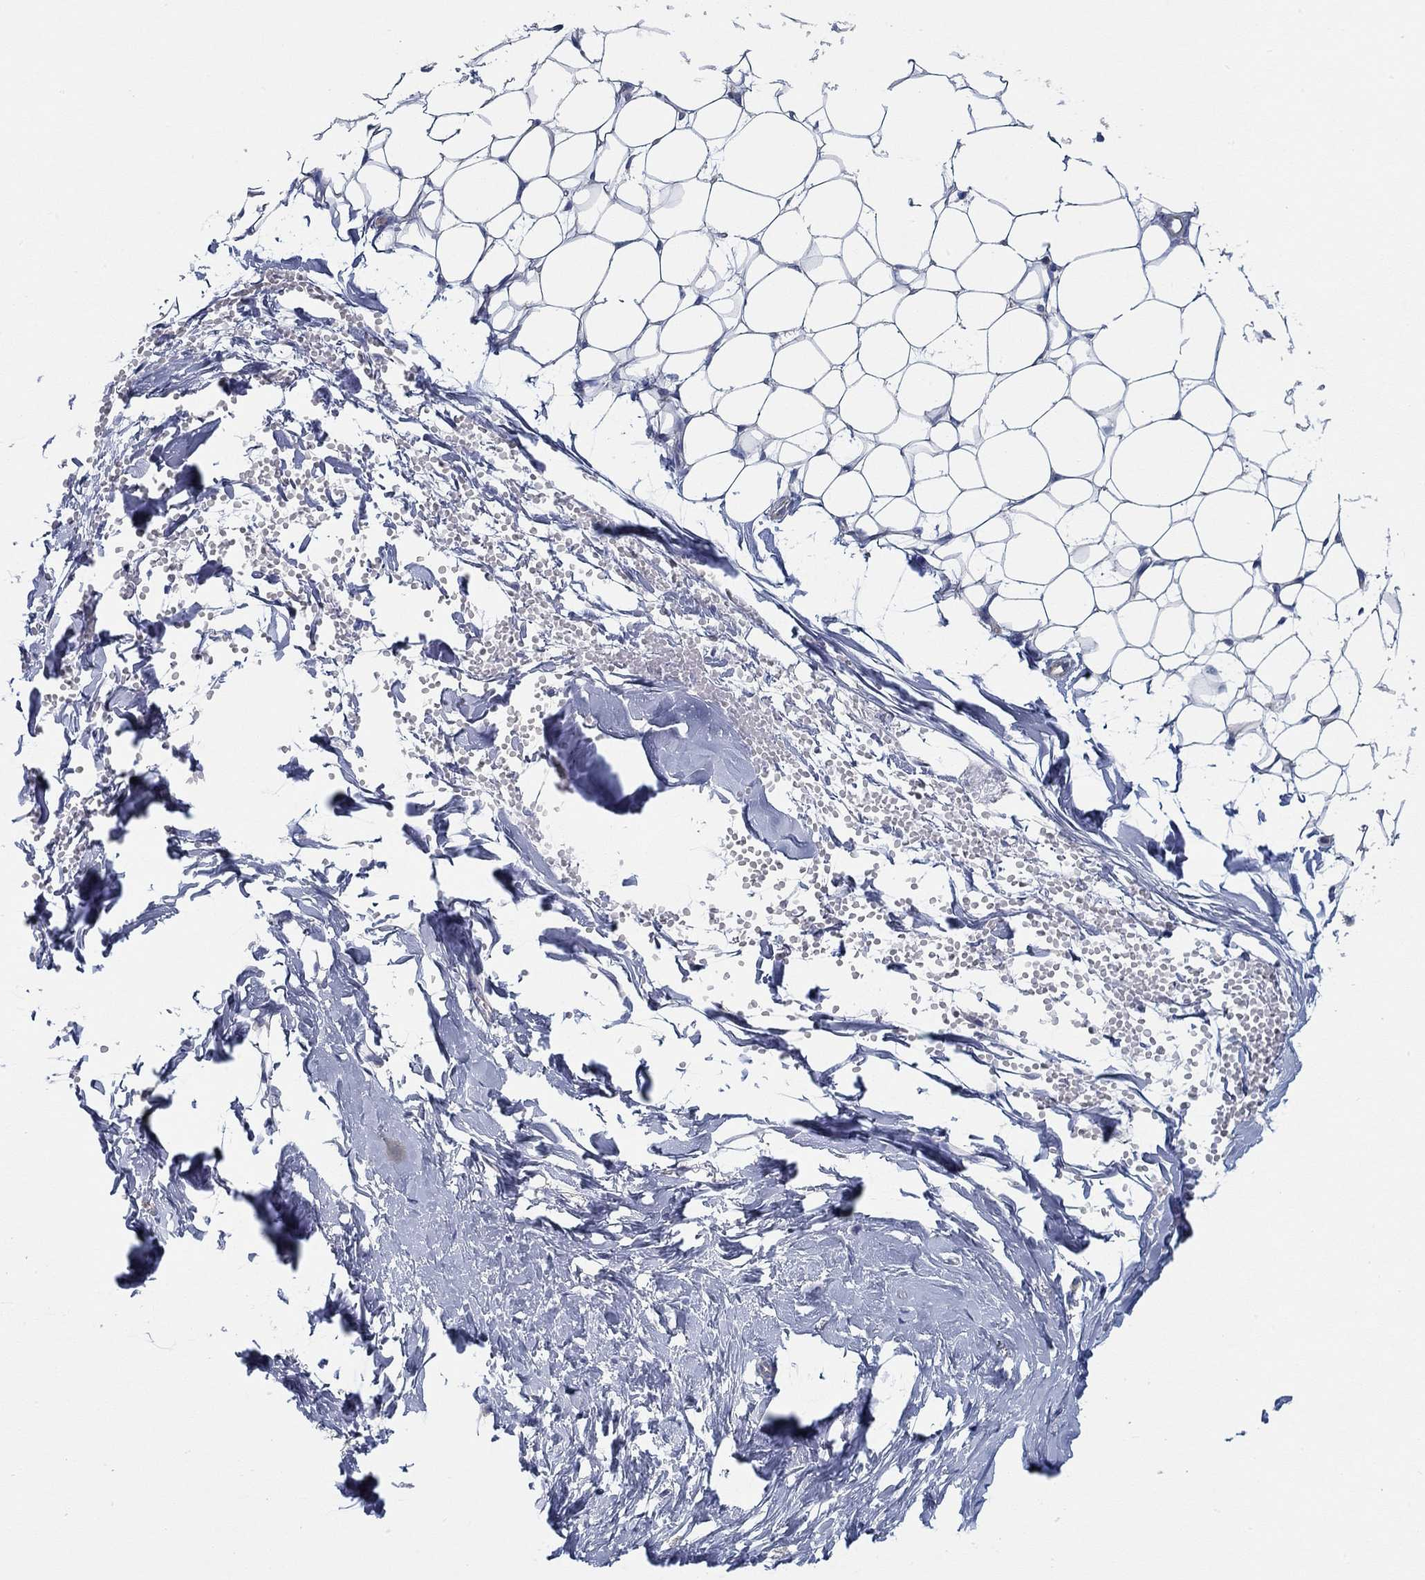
{"staining": {"intensity": "negative", "quantity": "none", "location": "none"}, "tissue": "breast", "cell_type": "Adipocytes", "image_type": "normal", "snomed": [{"axis": "morphology", "description": "Normal tissue, NOS"}, {"axis": "topography", "description": "Breast"}], "caption": "Breast stained for a protein using IHC exhibits no positivity adipocytes.", "gene": "BBOF1", "patient": {"sex": "female", "age": 37}}